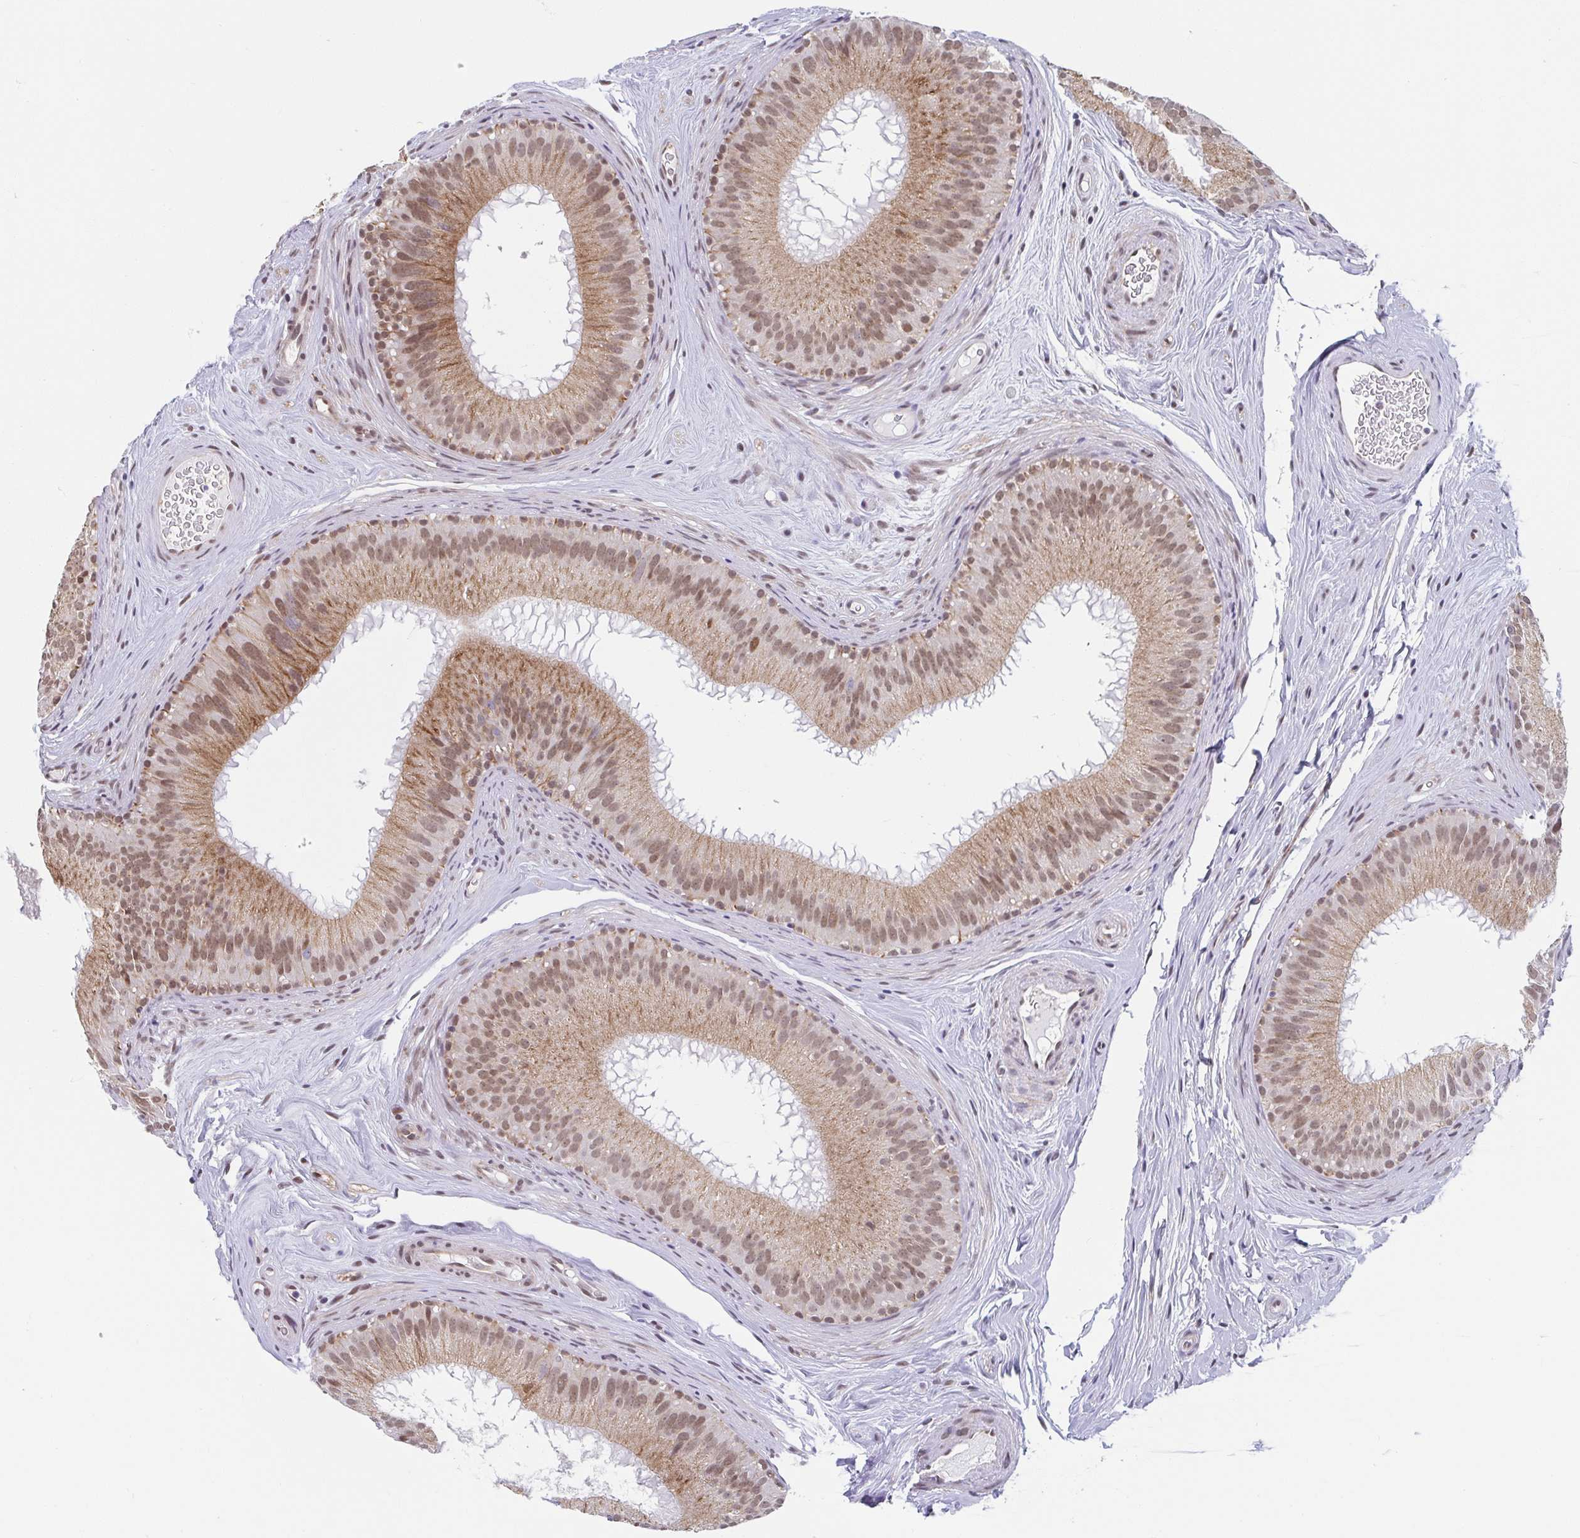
{"staining": {"intensity": "moderate", "quantity": ">75%", "location": "cytoplasmic/membranous,nuclear"}, "tissue": "epididymis", "cell_type": "Glandular cells", "image_type": "normal", "snomed": [{"axis": "morphology", "description": "Normal tissue, NOS"}, {"axis": "topography", "description": "Epididymis"}], "caption": "Glandular cells show medium levels of moderate cytoplasmic/membranous,nuclear positivity in approximately >75% of cells in normal epididymis. The staining was performed using DAB (3,3'-diaminobenzidine) to visualize the protein expression in brown, while the nuclei were stained in blue with hematoxylin (Magnification: 20x).", "gene": "SLC7A10", "patient": {"sex": "male", "age": 44}}